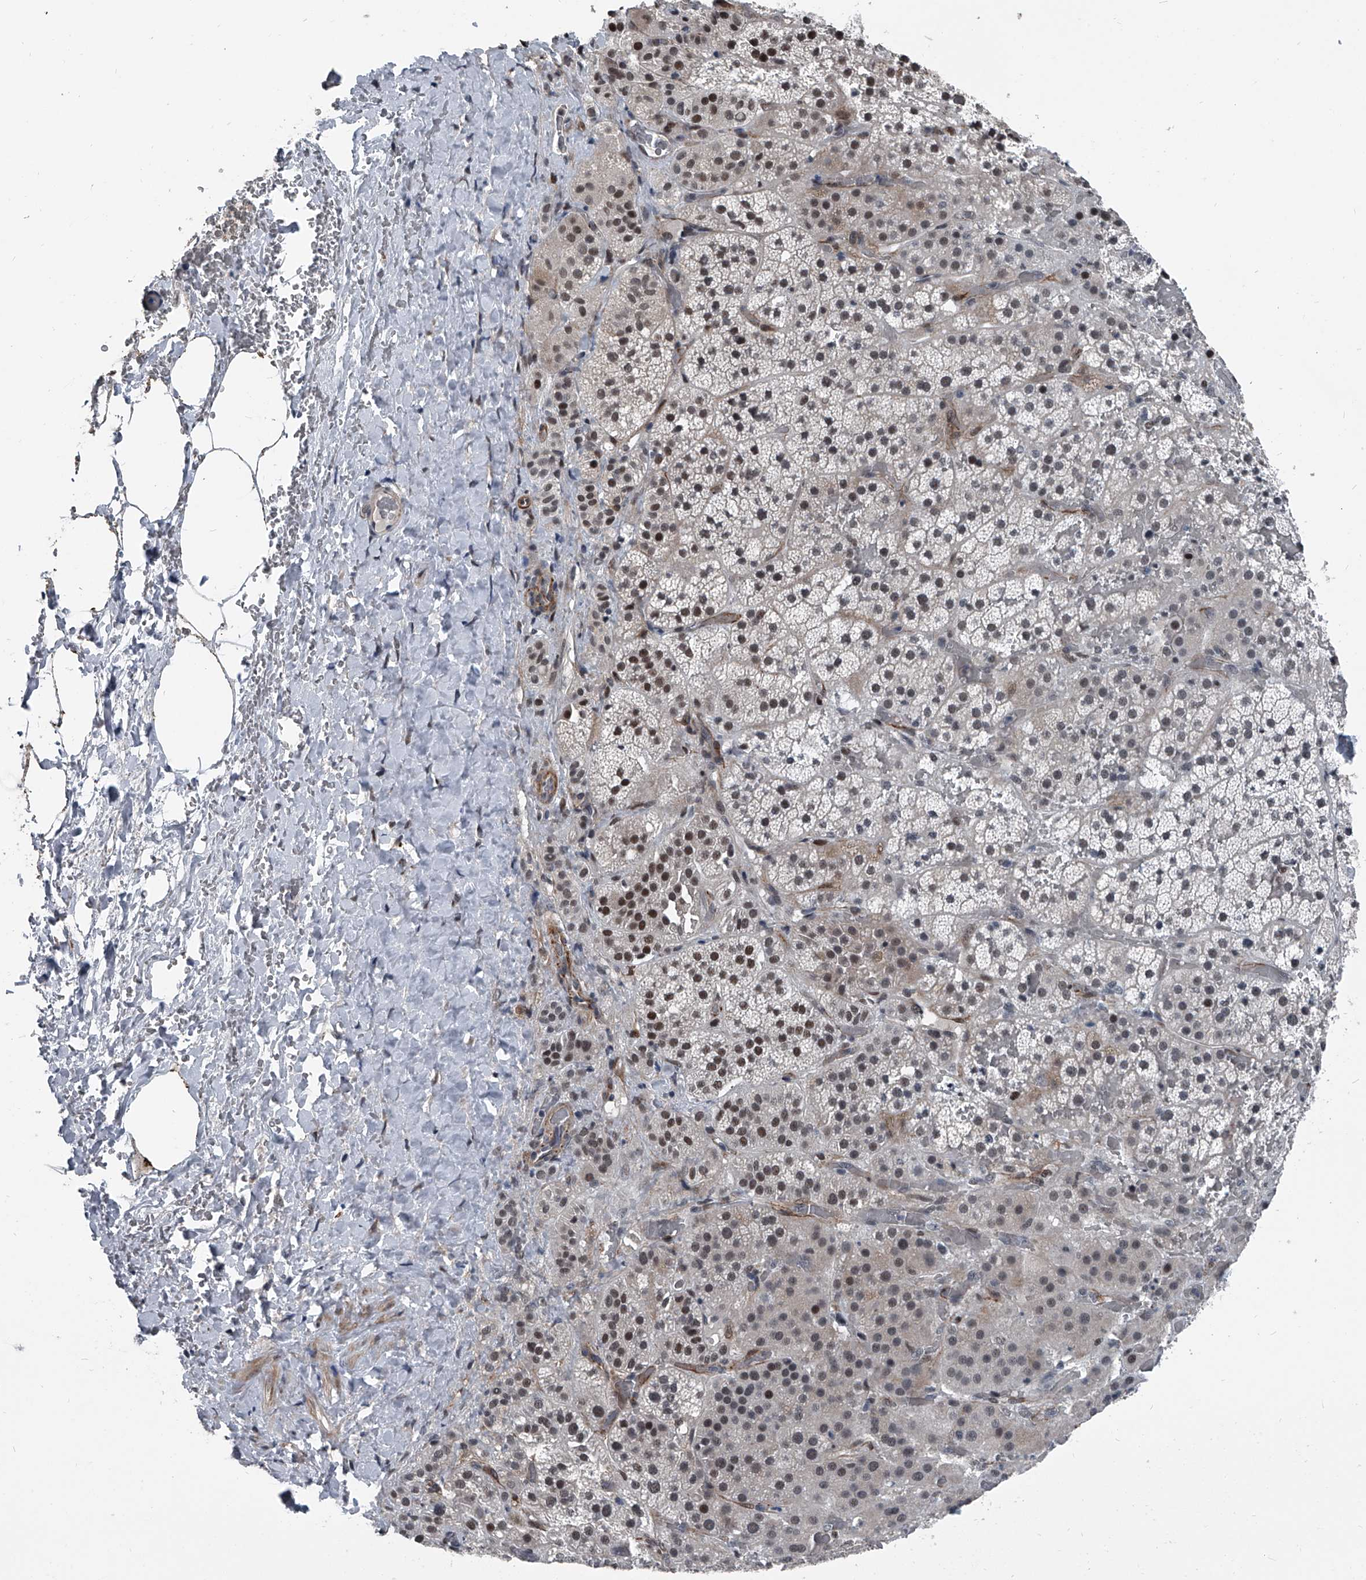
{"staining": {"intensity": "moderate", "quantity": "25%-75%", "location": "nuclear"}, "tissue": "adrenal gland", "cell_type": "Glandular cells", "image_type": "normal", "snomed": [{"axis": "morphology", "description": "Normal tissue, NOS"}, {"axis": "topography", "description": "Adrenal gland"}], "caption": "Adrenal gland stained for a protein (brown) shows moderate nuclear positive positivity in approximately 25%-75% of glandular cells.", "gene": "MEN1", "patient": {"sex": "male", "age": 57}}